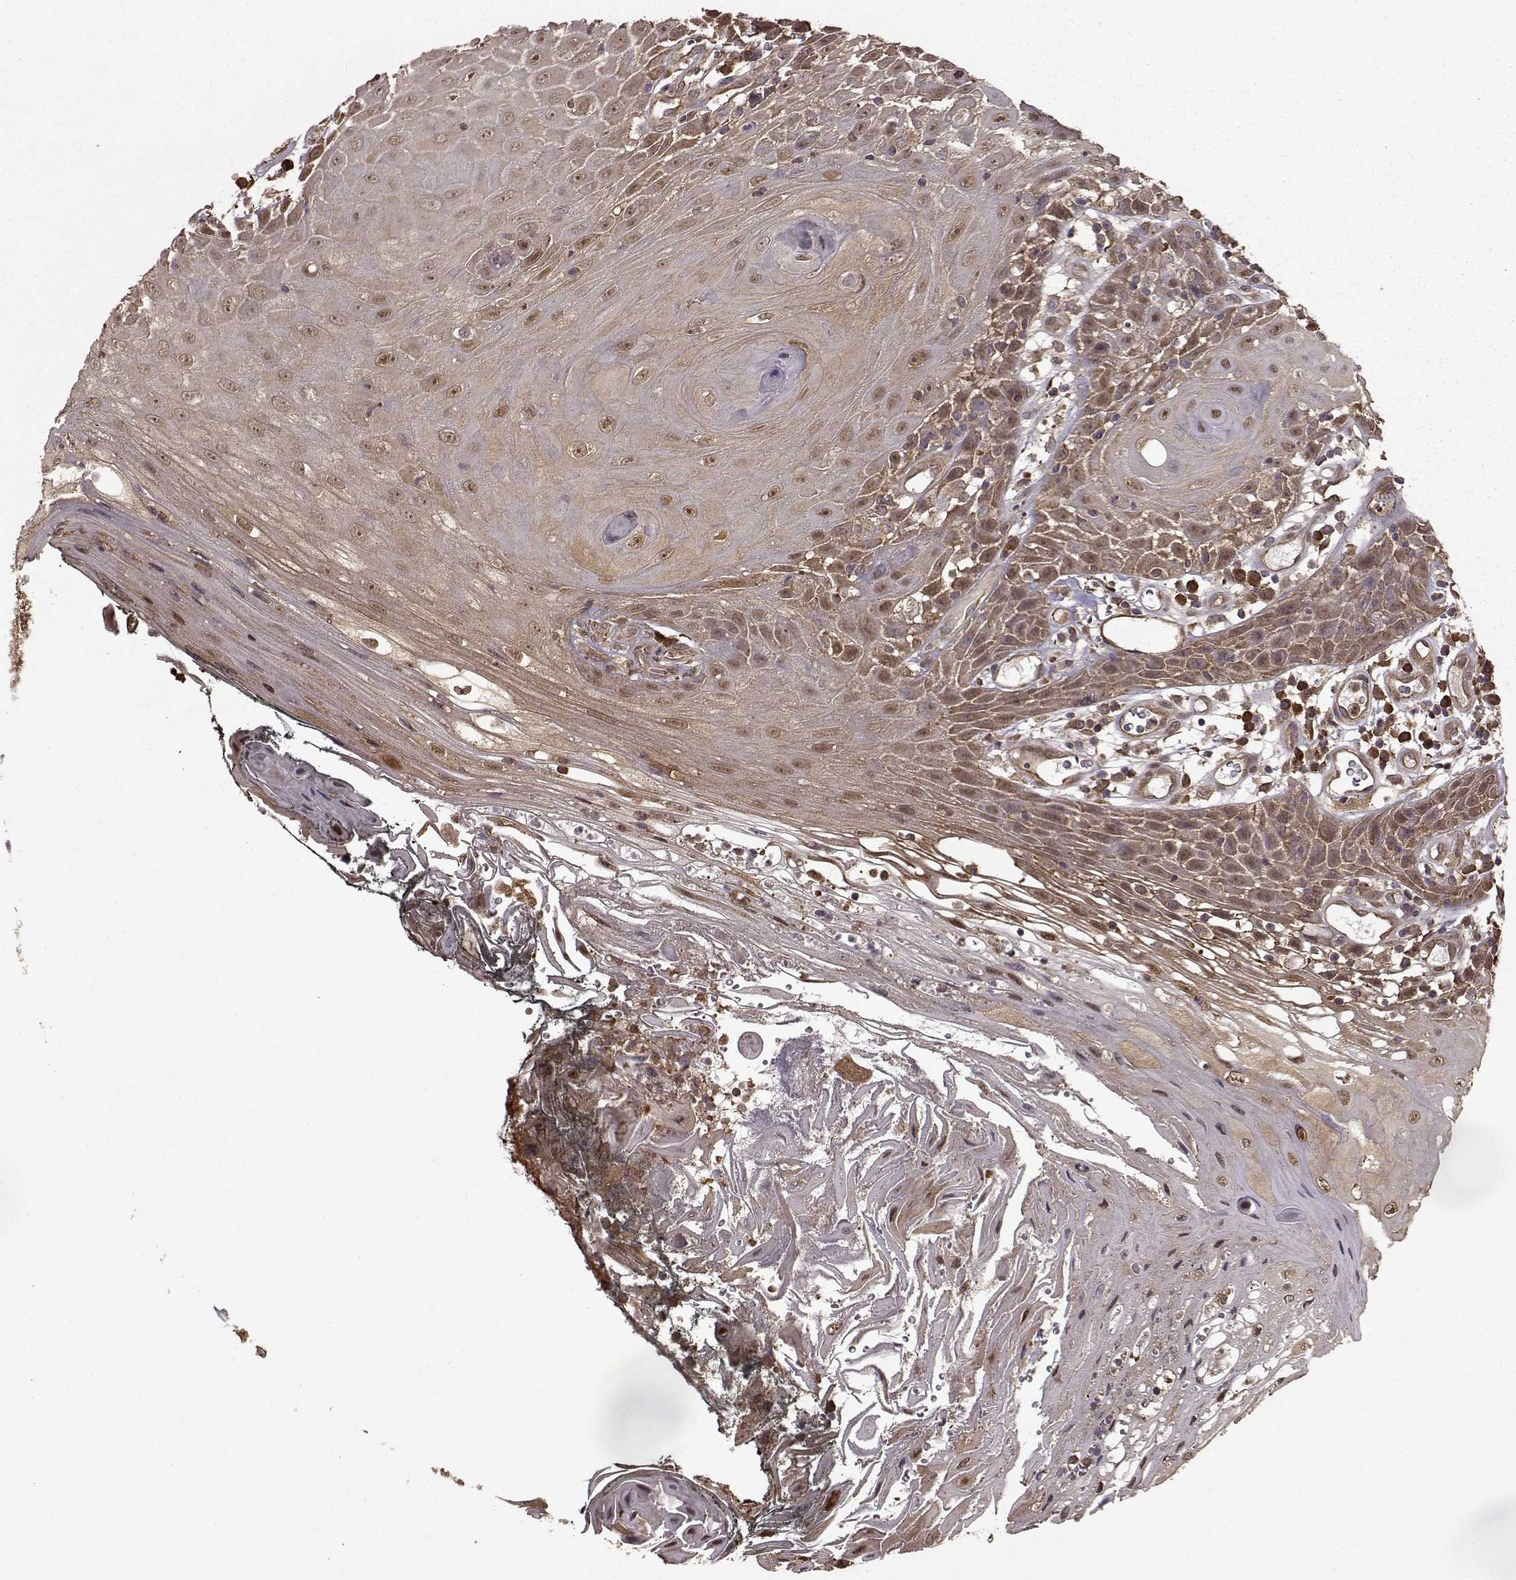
{"staining": {"intensity": "moderate", "quantity": "25%-75%", "location": "cytoplasmic/membranous"}, "tissue": "head and neck cancer", "cell_type": "Tumor cells", "image_type": "cancer", "snomed": [{"axis": "morphology", "description": "Squamous cell carcinoma, NOS"}, {"axis": "topography", "description": "Head-Neck"}], "caption": "A micrograph showing moderate cytoplasmic/membranous staining in approximately 25%-75% of tumor cells in head and neck cancer (squamous cell carcinoma), as visualized by brown immunohistochemical staining.", "gene": "NME1-NME2", "patient": {"sex": "male", "age": 52}}